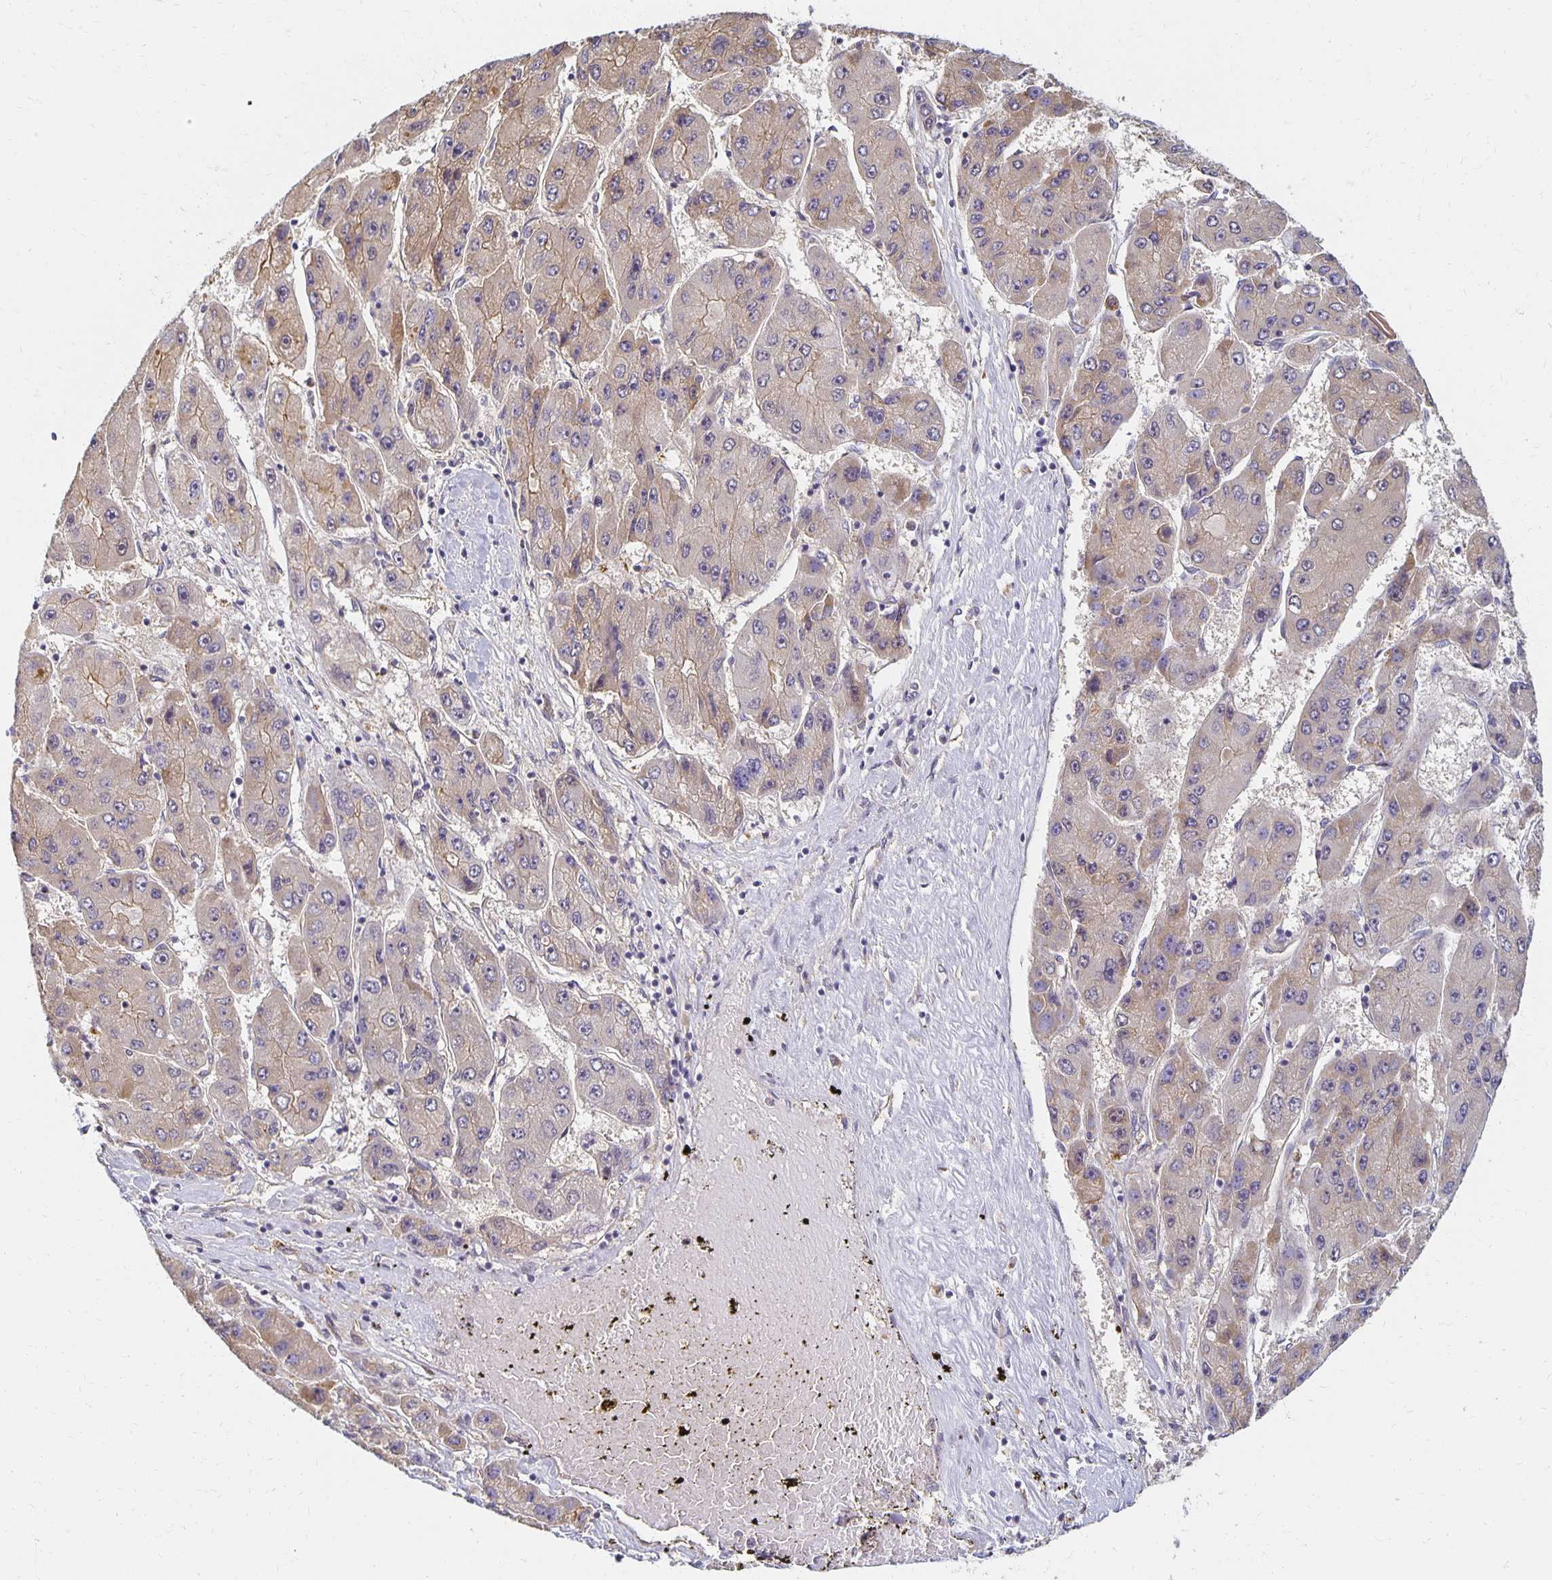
{"staining": {"intensity": "weak", "quantity": "<25%", "location": "cytoplasmic/membranous"}, "tissue": "liver cancer", "cell_type": "Tumor cells", "image_type": "cancer", "snomed": [{"axis": "morphology", "description": "Carcinoma, Hepatocellular, NOS"}, {"axis": "topography", "description": "Liver"}], "caption": "Tumor cells show no significant protein expression in hepatocellular carcinoma (liver).", "gene": "SORL1", "patient": {"sex": "female", "age": 61}}